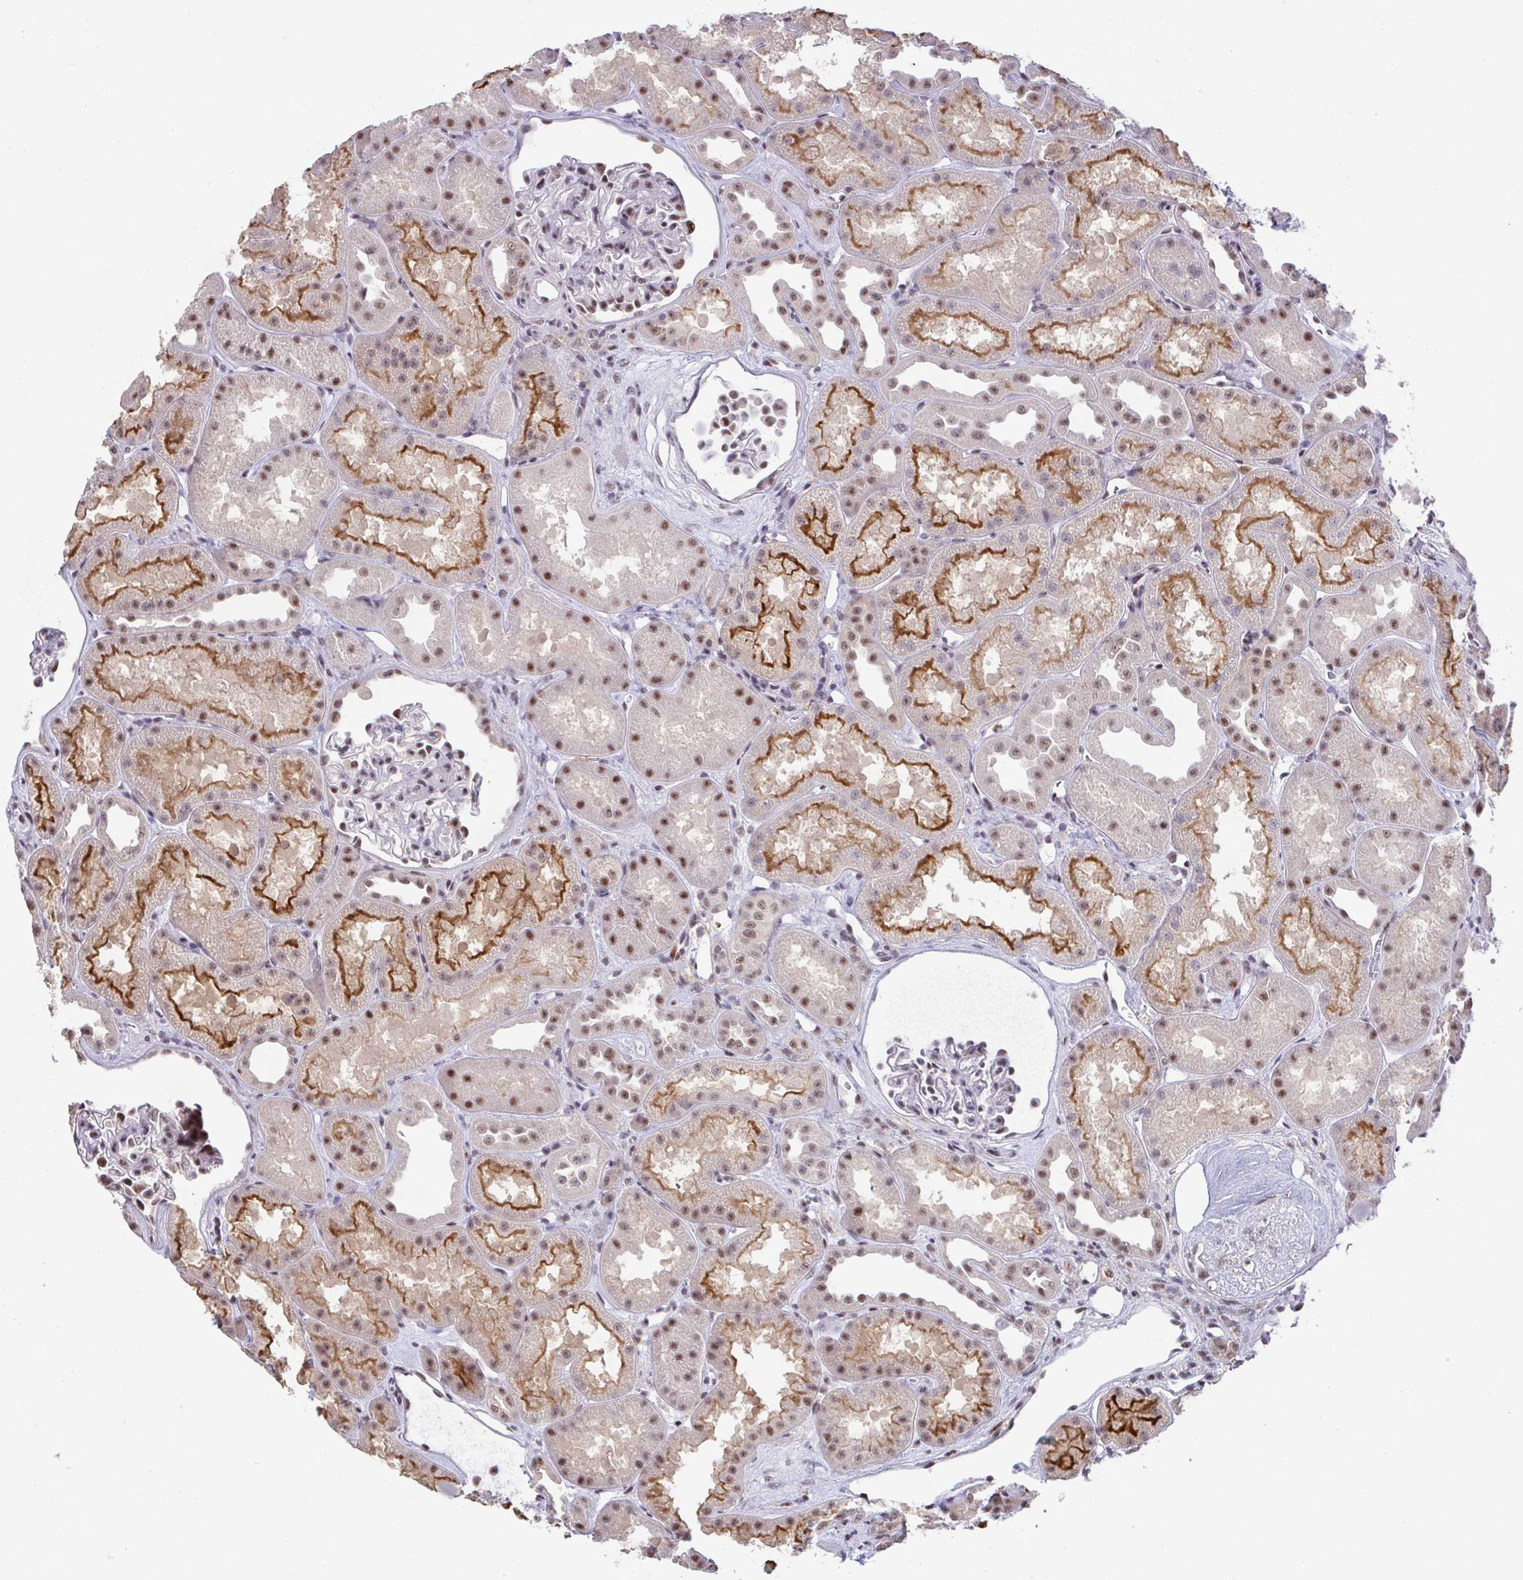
{"staining": {"intensity": "moderate", "quantity": "25%-75%", "location": "nuclear"}, "tissue": "kidney", "cell_type": "Cells in glomeruli", "image_type": "normal", "snomed": [{"axis": "morphology", "description": "Normal tissue, NOS"}, {"axis": "topography", "description": "Kidney"}], "caption": "A medium amount of moderate nuclear expression is identified in about 25%-75% of cells in glomeruli in benign kidney. (Brightfield microscopy of DAB IHC at high magnification).", "gene": "OR6K3", "patient": {"sex": "male", "age": 61}}